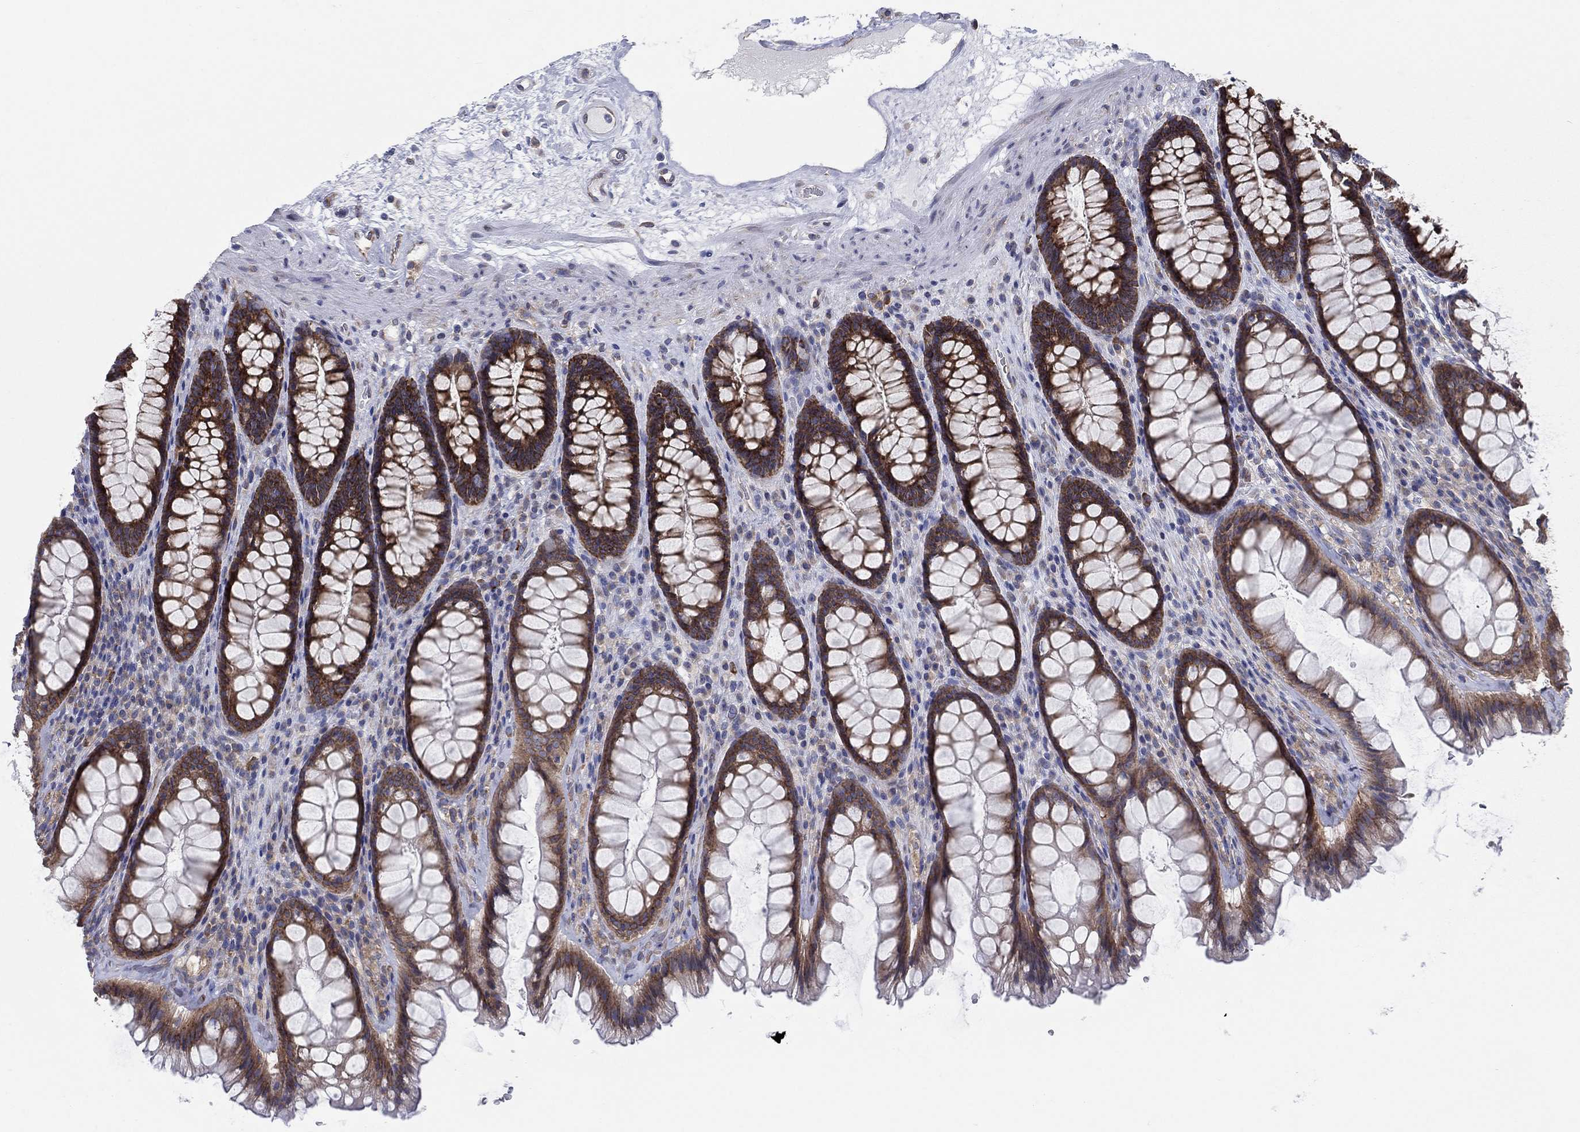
{"staining": {"intensity": "strong", "quantity": ">75%", "location": "cytoplasmic/membranous"}, "tissue": "rectum", "cell_type": "Glandular cells", "image_type": "normal", "snomed": [{"axis": "morphology", "description": "Normal tissue, NOS"}, {"axis": "topography", "description": "Rectum"}], "caption": "Rectum stained with IHC displays strong cytoplasmic/membranous staining in approximately >75% of glandular cells. Immunohistochemistry stains the protein of interest in brown and the nuclei are stained blue.", "gene": "TMEM59", "patient": {"sex": "male", "age": 72}}